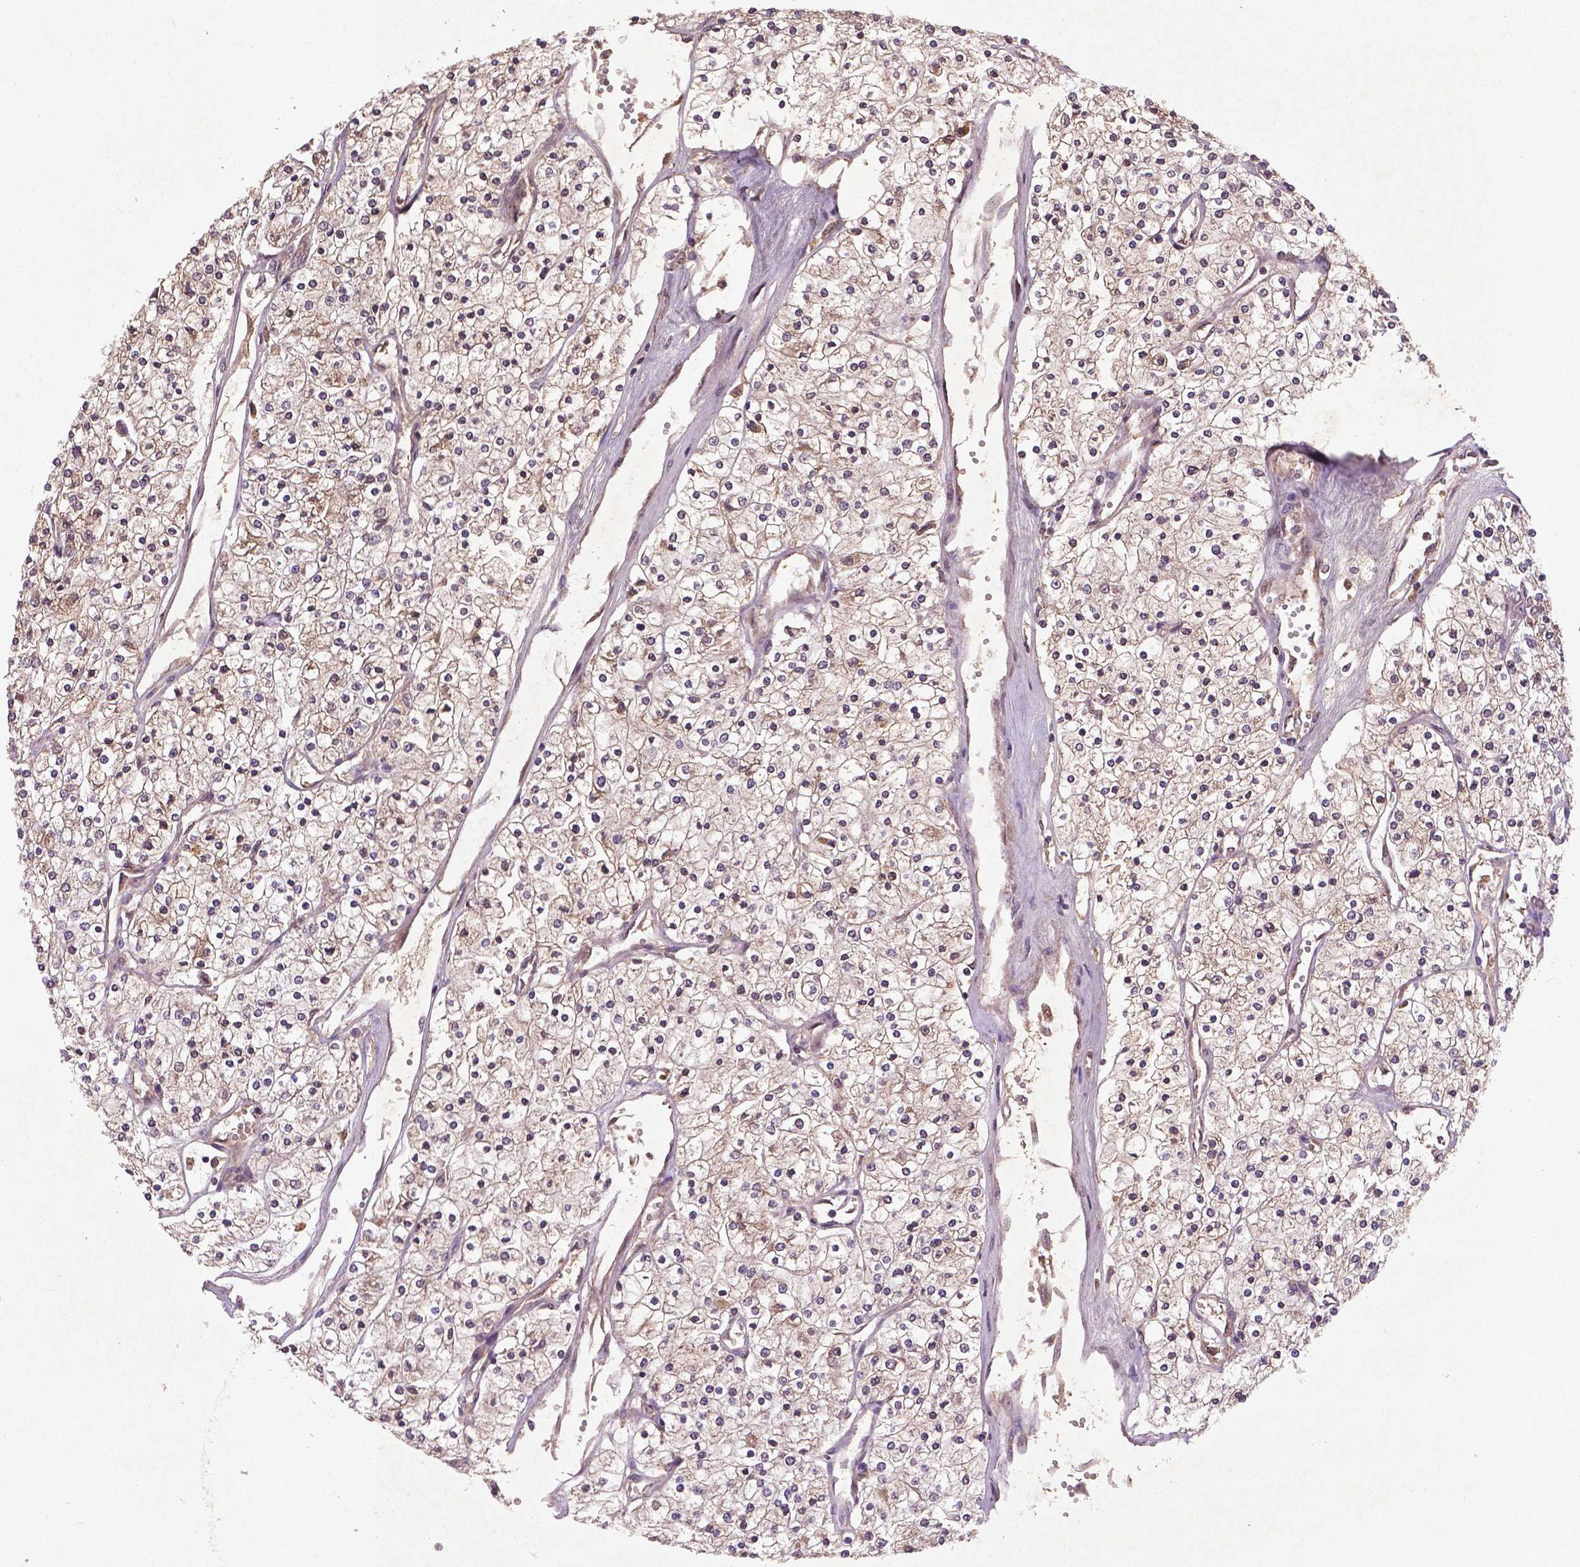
{"staining": {"intensity": "weak", "quantity": ">75%", "location": "cytoplasmic/membranous"}, "tissue": "renal cancer", "cell_type": "Tumor cells", "image_type": "cancer", "snomed": [{"axis": "morphology", "description": "Adenocarcinoma, NOS"}, {"axis": "topography", "description": "Kidney"}], "caption": "Renal cancer (adenocarcinoma) stained for a protein demonstrates weak cytoplasmic/membranous positivity in tumor cells.", "gene": "NIPAL2", "patient": {"sex": "male", "age": 80}}